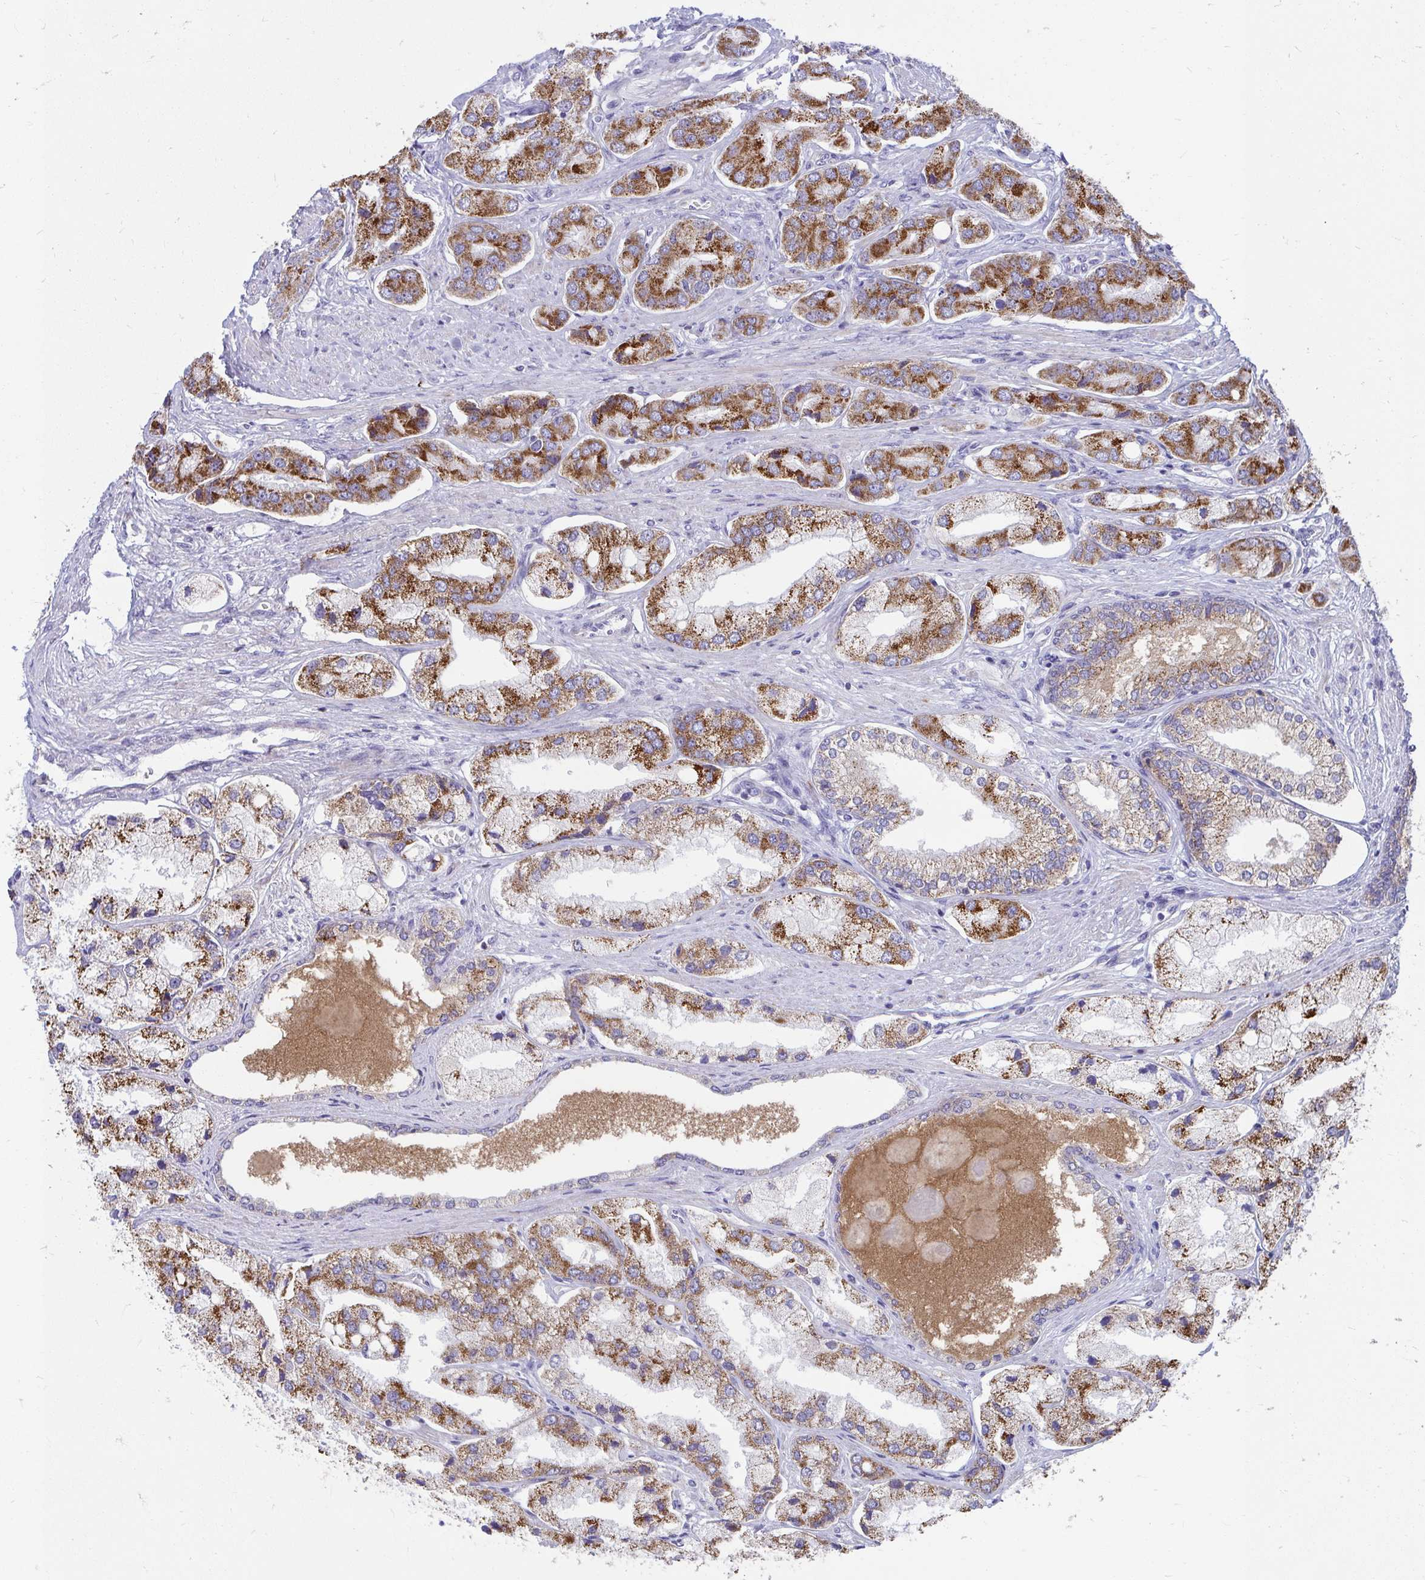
{"staining": {"intensity": "strong", "quantity": ">75%", "location": "cytoplasmic/membranous"}, "tissue": "prostate cancer", "cell_type": "Tumor cells", "image_type": "cancer", "snomed": [{"axis": "morphology", "description": "Adenocarcinoma, Low grade"}, {"axis": "topography", "description": "Prostate"}], "caption": "Protein analysis of prostate low-grade adenocarcinoma tissue demonstrates strong cytoplasmic/membranous staining in approximately >75% of tumor cells.", "gene": "IL37", "patient": {"sex": "male", "age": 69}}